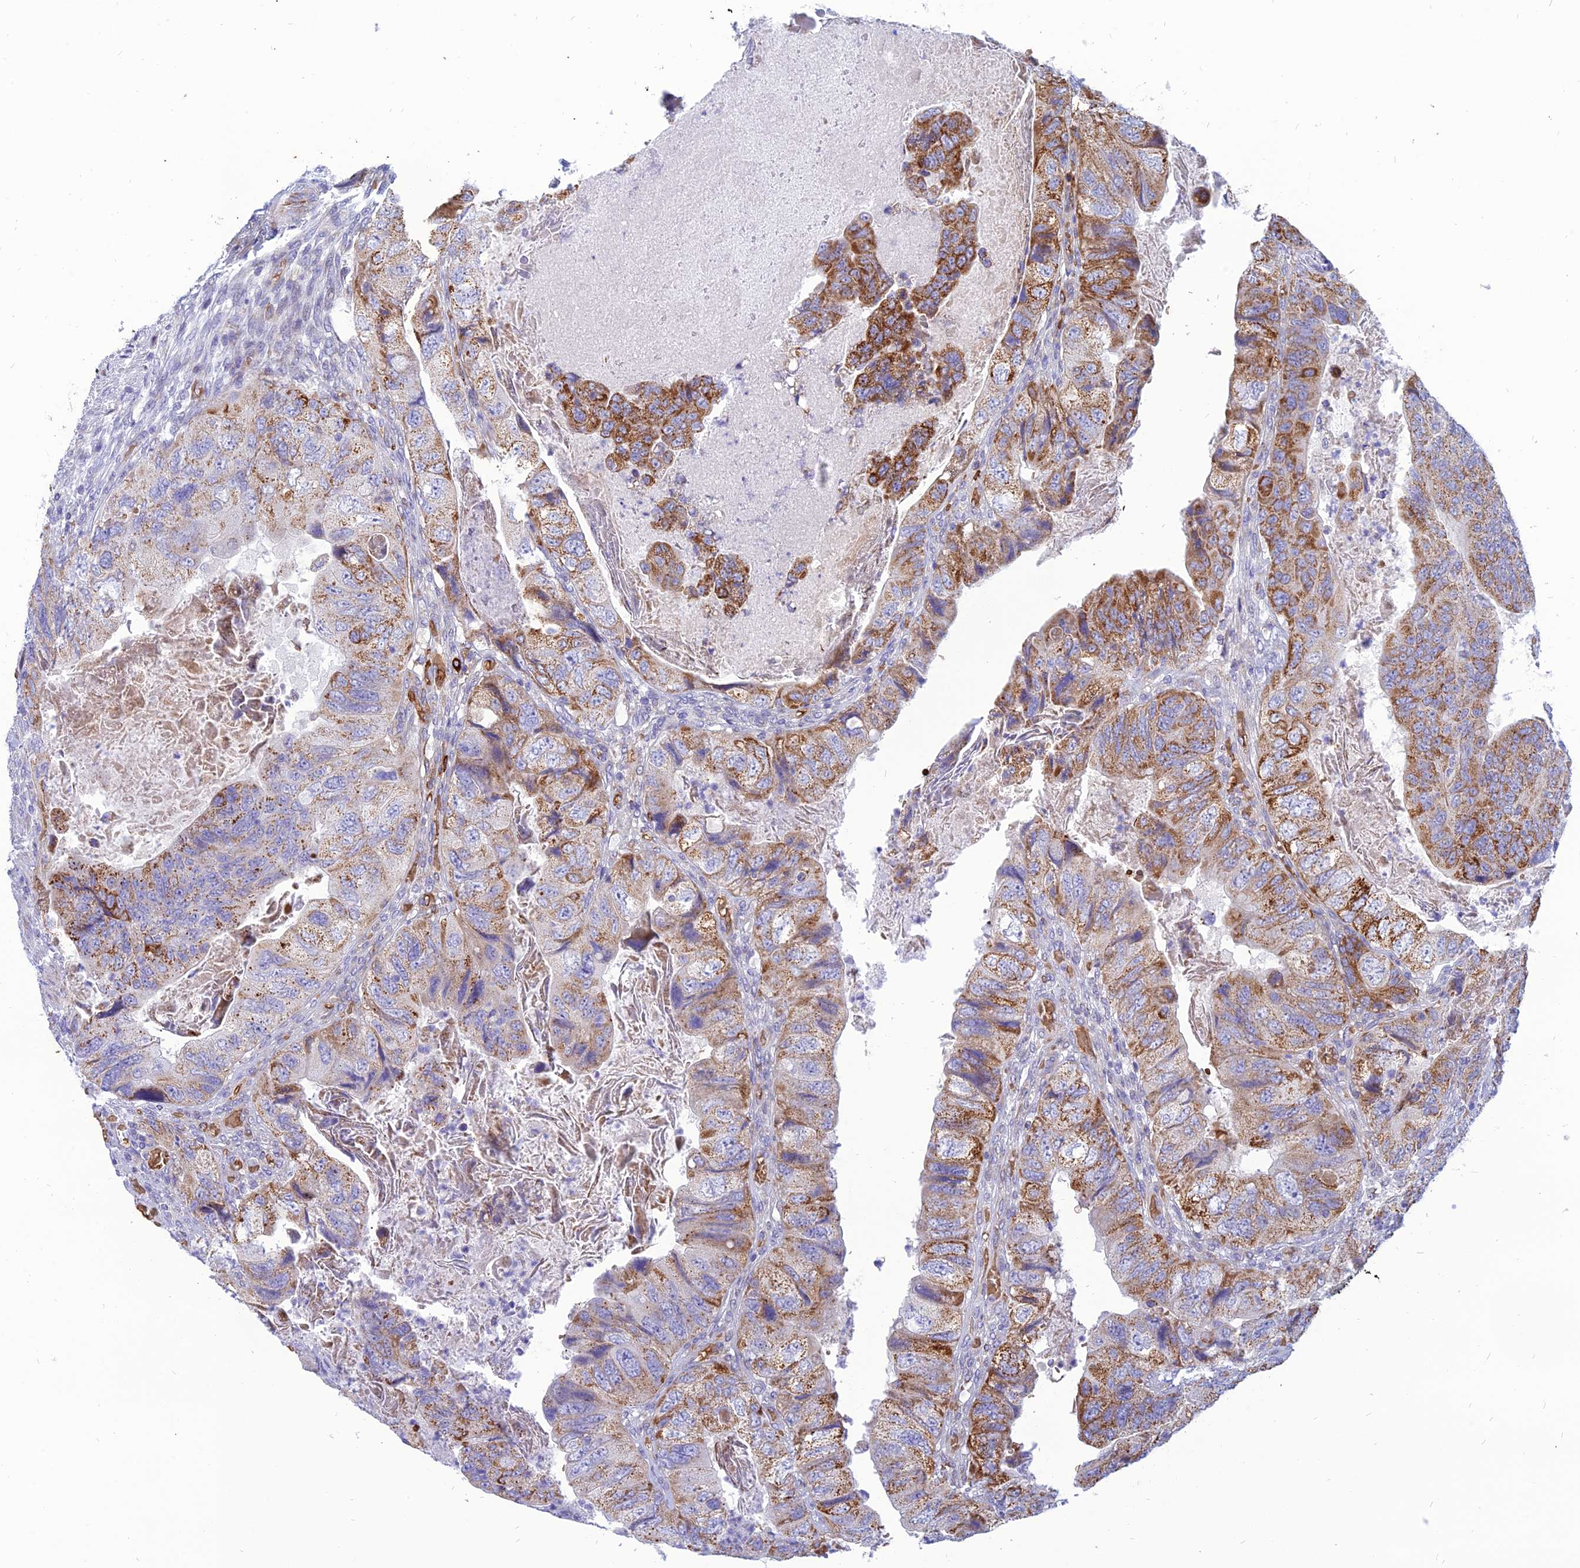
{"staining": {"intensity": "moderate", "quantity": ">75%", "location": "cytoplasmic/membranous"}, "tissue": "colorectal cancer", "cell_type": "Tumor cells", "image_type": "cancer", "snomed": [{"axis": "morphology", "description": "Adenocarcinoma, NOS"}, {"axis": "topography", "description": "Rectum"}], "caption": "Colorectal cancer (adenocarcinoma) stained with immunohistochemistry exhibits moderate cytoplasmic/membranous positivity in about >75% of tumor cells.", "gene": "HHAT", "patient": {"sex": "male", "age": 63}}